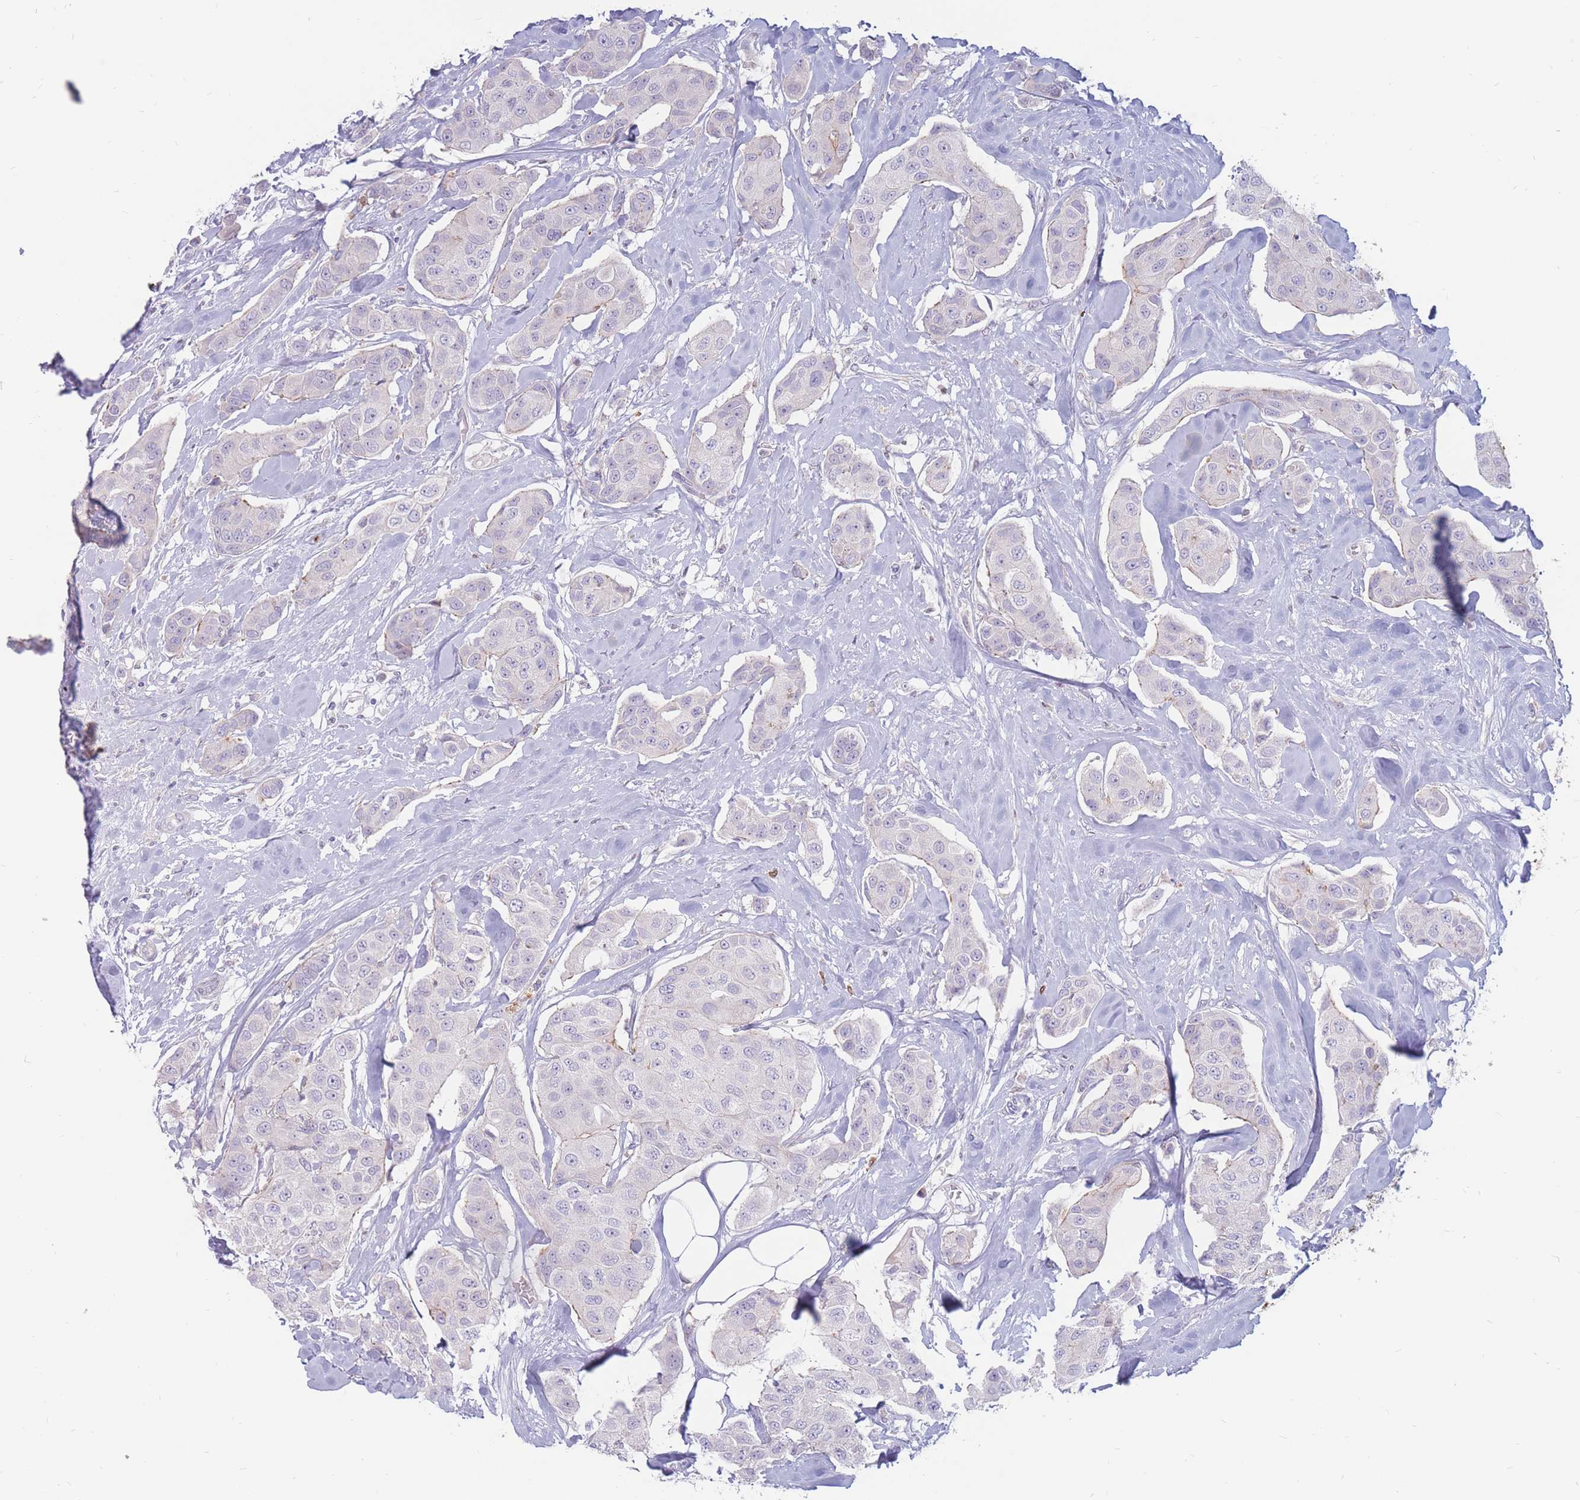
{"staining": {"intensity": "negative", "quantity": "none", "location": "none"}, "tissue": "breast cancer", "cell_type": "Tumor cells", "image_type": "cancer", "snomed": [{"axis": "morphology", "description": "Duct carcinoma"}, {"axis": "topography", "description": "Breast"}, {"axis": "topography", "description": "Lymph node"}], "caption": "There is no significant staining in tumor cells of breast cancer (infiltrating ductal carcinoma).", "gene": "PTGDR", "patient": {"sex": "female", "age": 80}}